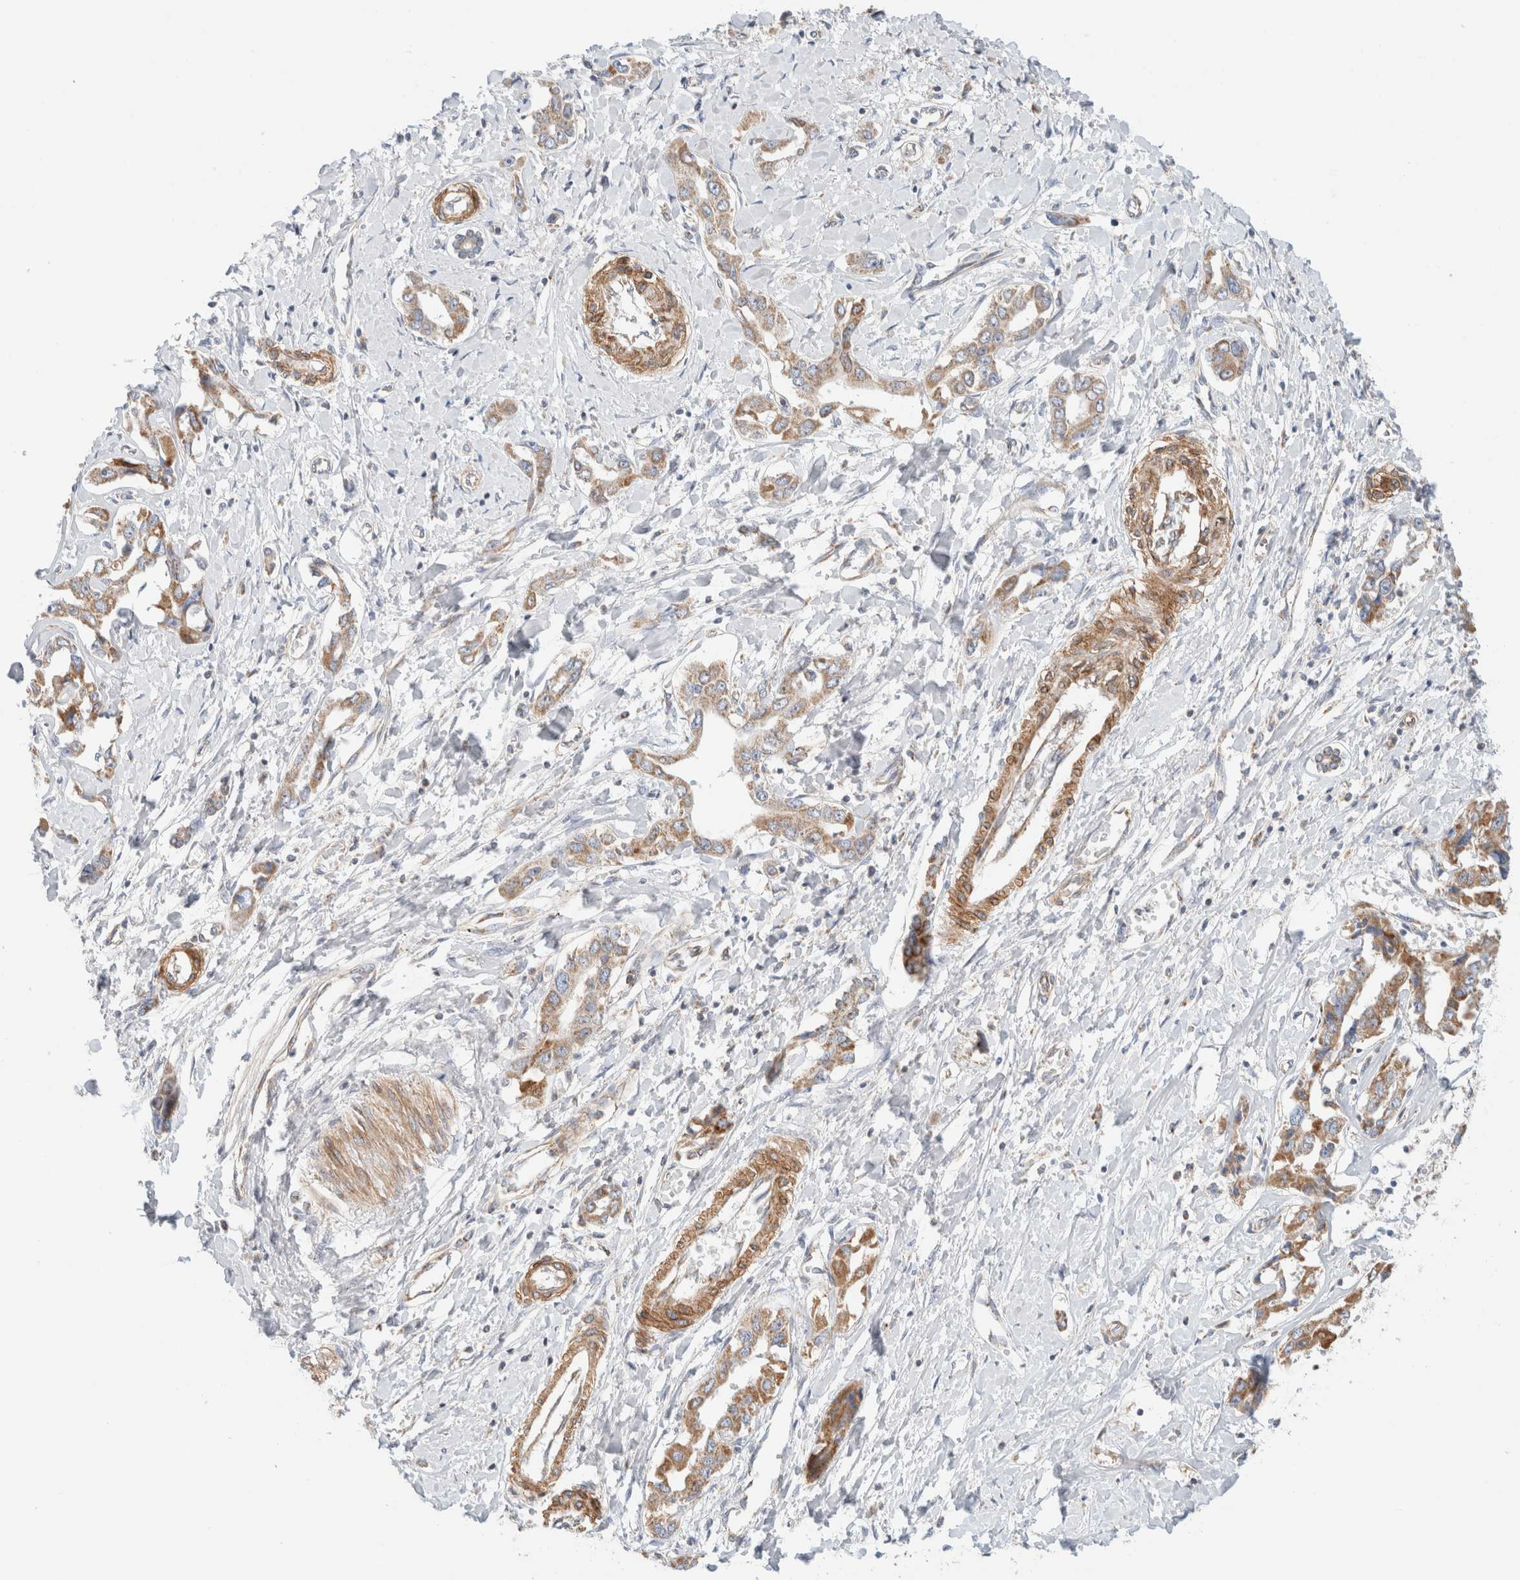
{"staining": {"intensity": "moderate", "quantity": ">75%", "location": "cytoplasmic/membranous"}, "tissue": "liver cancer", "cell_type": "Tumor cells", "image_type": "cancer", "snomed": [{"axis": "morphology", "description": "Cholangiocarcinoma"}, {"axis": "topography", "description": "Liver"}], "caption": "Human liver cancer (cholangiocarcinoma) stained with a brown dye exhibits moderate cytoplasmic/membranous positive positivity in about >75% of tumor cells.", "gene": "MRM3", "patient": {"sex": "male", "age": 59}}